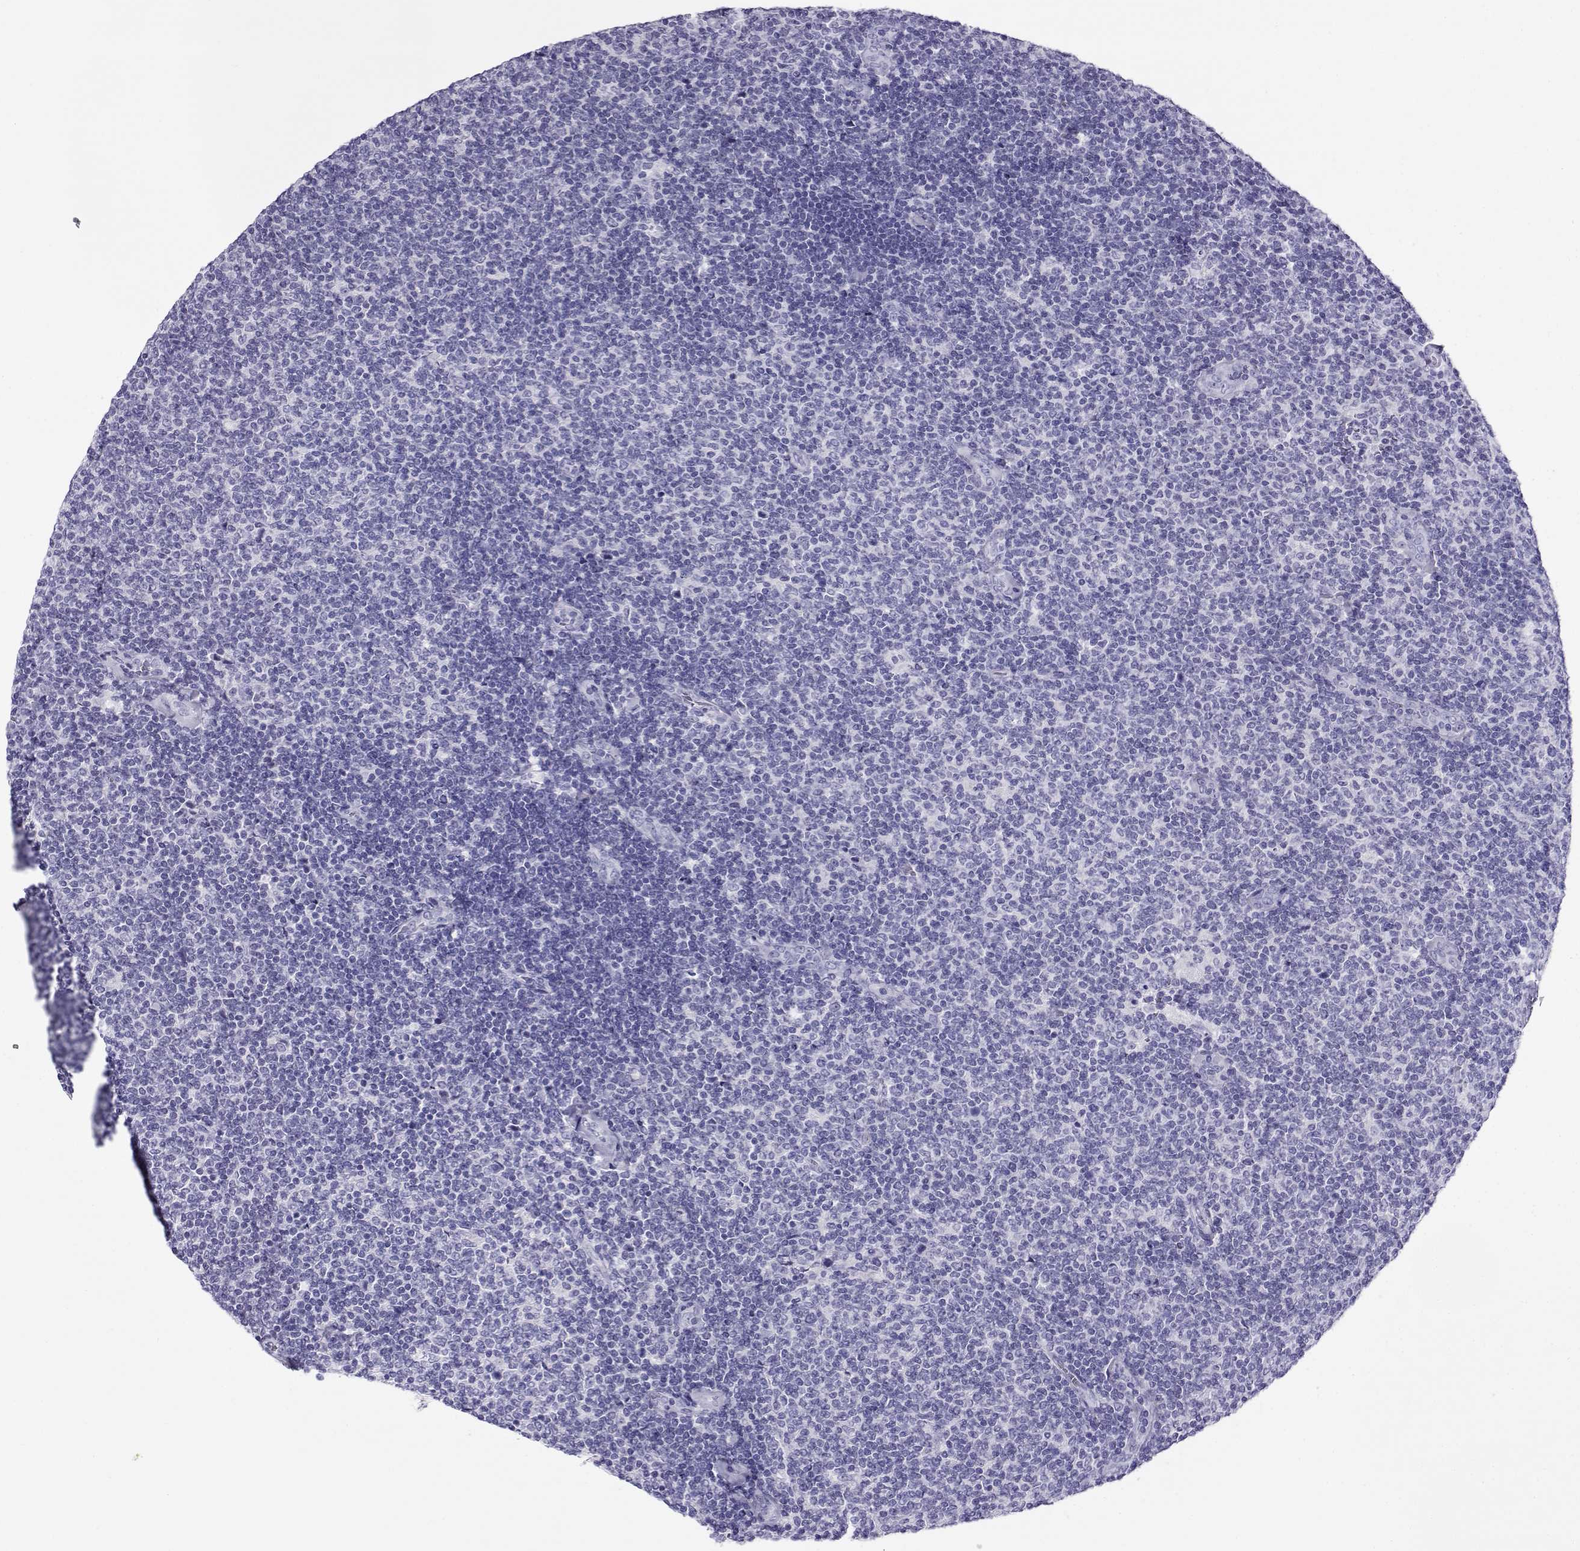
{"staining": {"intensity": "negative", "quantity": "none", "location": "none"}, "tissue": "lymphoma", "cell_type": "Tumor cells", "image_type": "cancer", "snomed": [{"axis": "morphology", "description": "Malignant lymphoma, non-Hodgkin's type, Low grade"}, {"axis": "topography", "description": "Lymph node"}], "caption": "A histopathology image of lymphoma stained for a protein shows no brown staining in tumor cells.", "gene": "RHOXF2", "patient": {"sex": "male", "age": 52}}